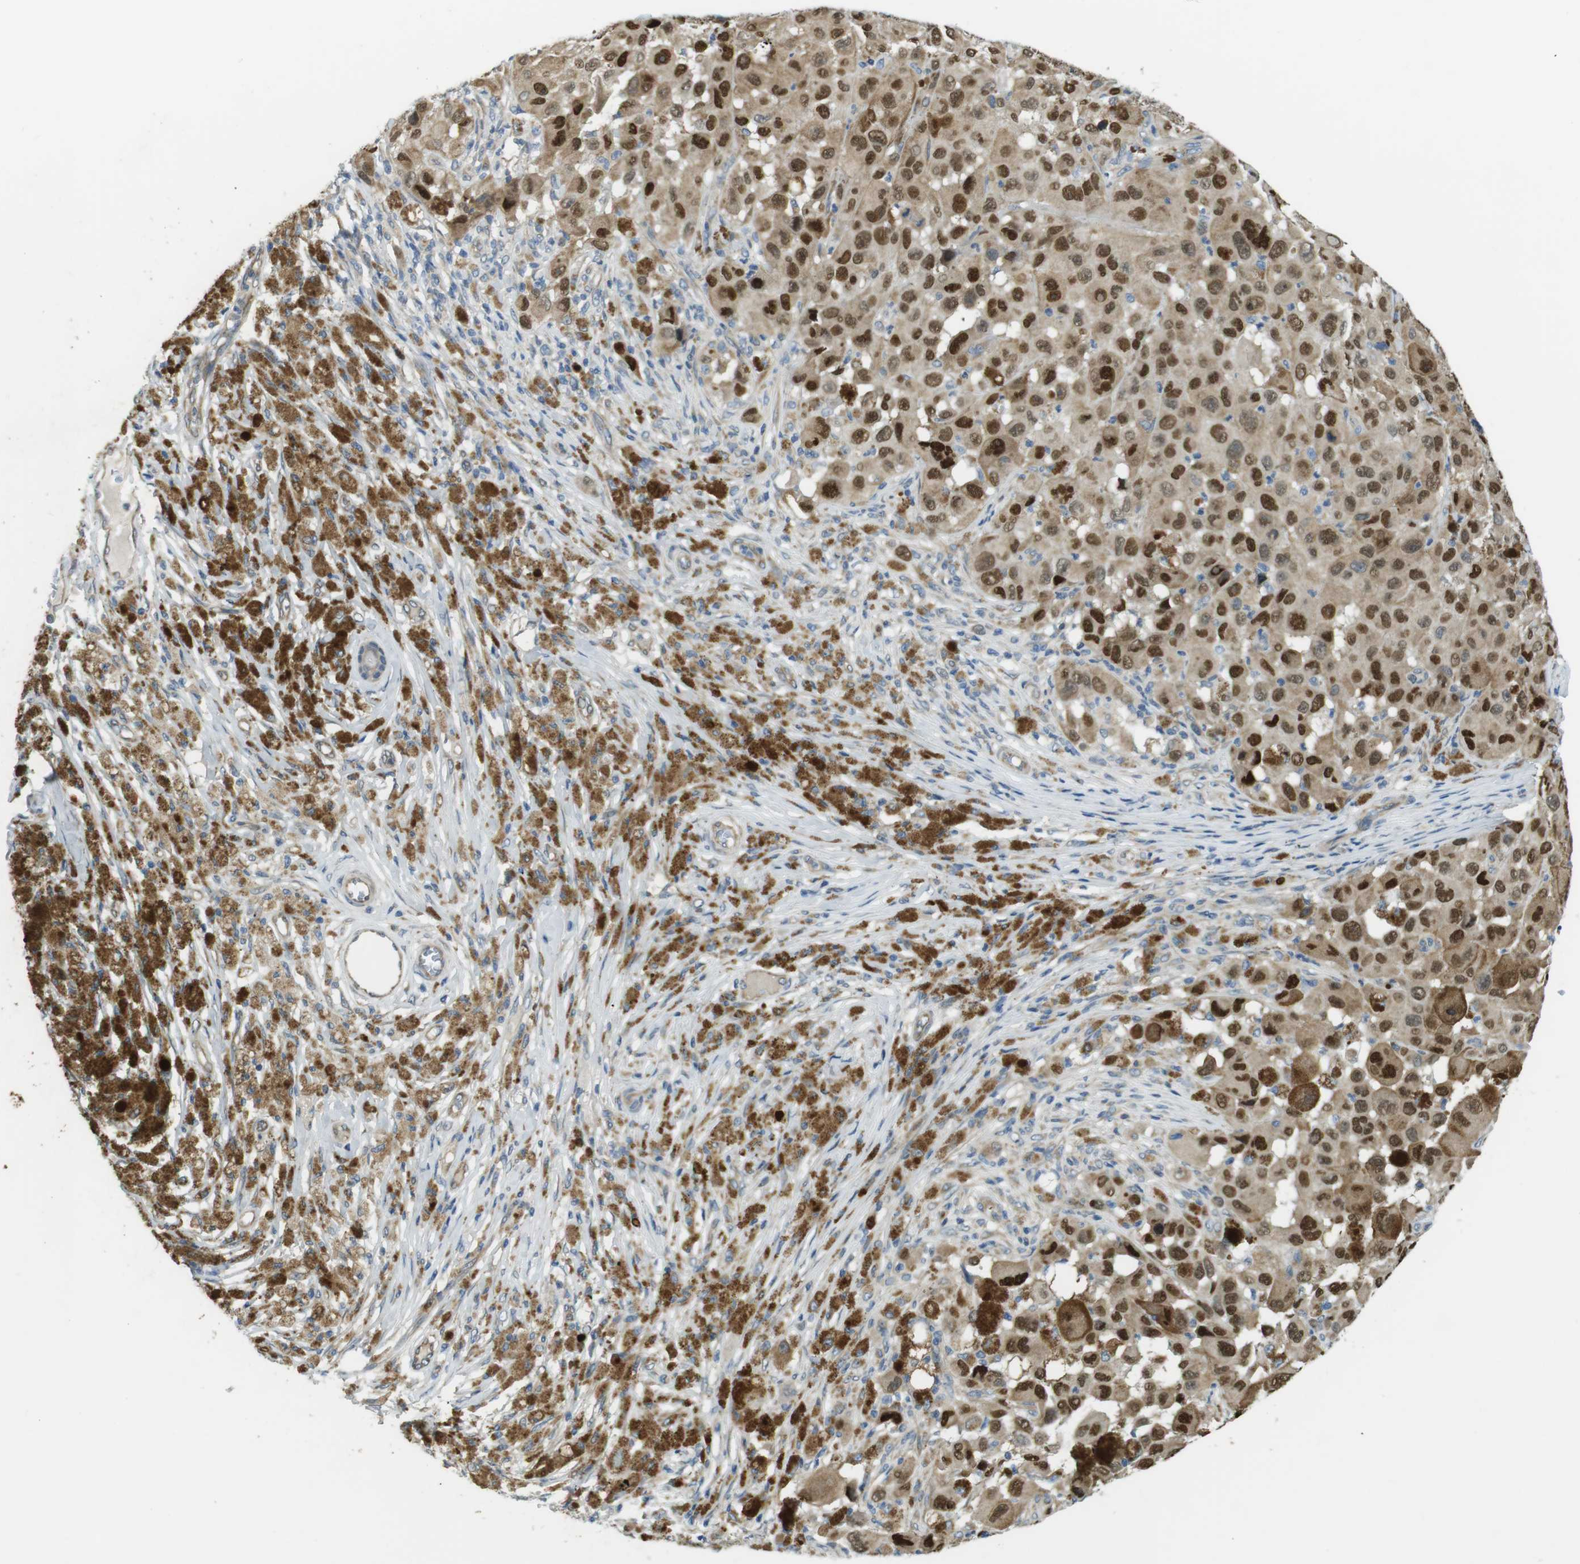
{"staining": {"intensity": "moderate", "quantity": ">75%", "location": "cytoplasmic/membranous,nuclear"}, "tissue": "melanoma", "cell_type": "Tumor cells", "image_type": "cancer", "snomed": [{"axis": "morphology", "description": "Malignant melanoma, NOS"}, {"axis": "topography", "description": "Skin"}], "caption": "Tumor cells exhibit moderate cytoplasmic/membranous and nuclear staining in approximately >75% of cells in melanoma.", "gene": "ABHD15", "patient": {"sex": "male", "age": 96}}